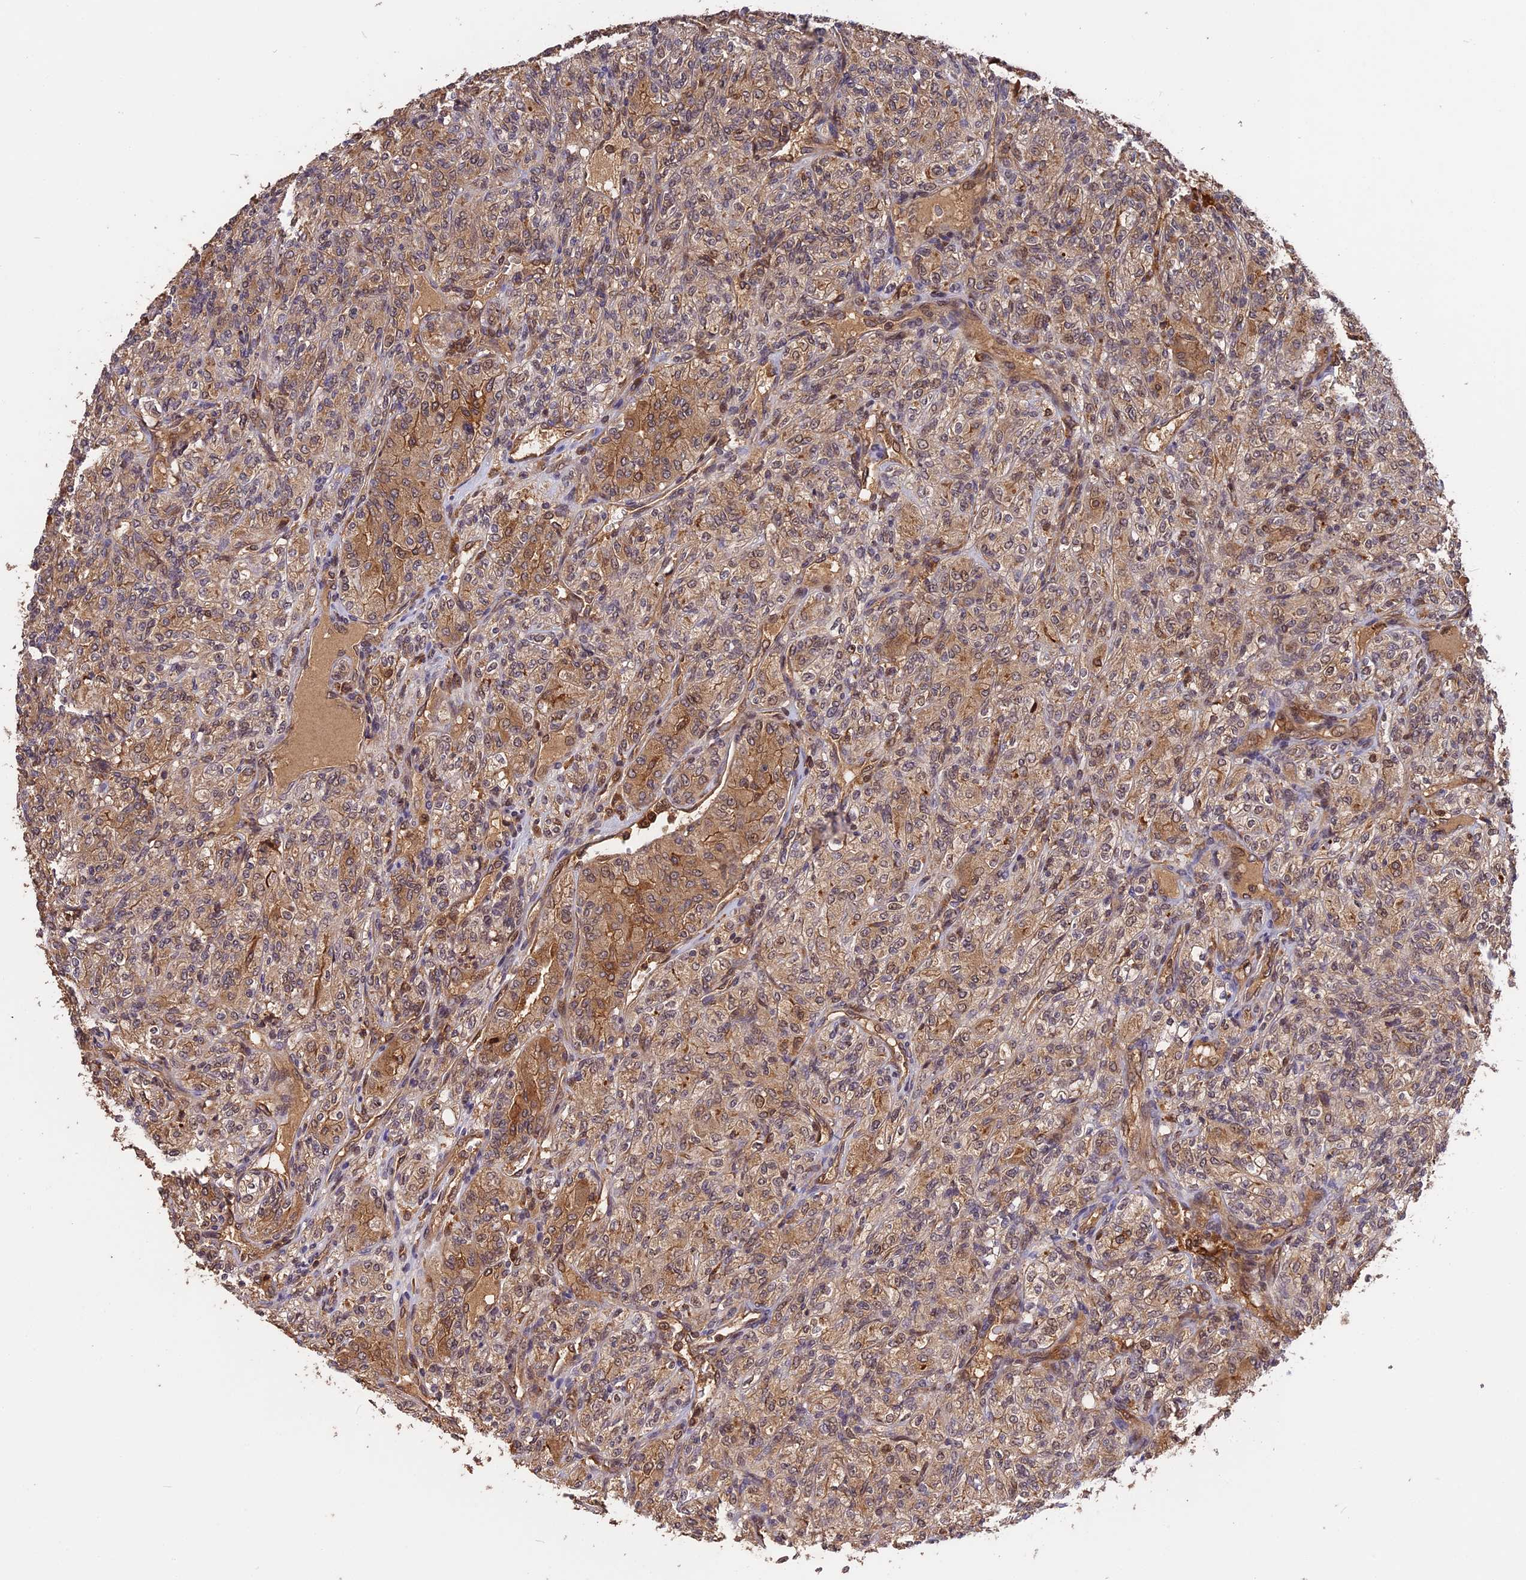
{"staining": {"intensity": "moderate", "quantity": "25%-75%", "location": "cytoplasmic/membranous"}, "tissue": "renal cancer", "cell_type": "Tumor cells", "image_type": "cancer", "snomed": [{"axis": "morphology", "description": "Adenocarcinoma, NOS"}, {"axis": "topography", "description": "Kidney"}], "caption": "Protein analysis of renal cancer tissue exhibits moderate cytoplasmic/membranous staining in approximately 25%-75% of tumor cells.", "gene": "ESCO1", "patient": {"sex": "male", "age": 77}}